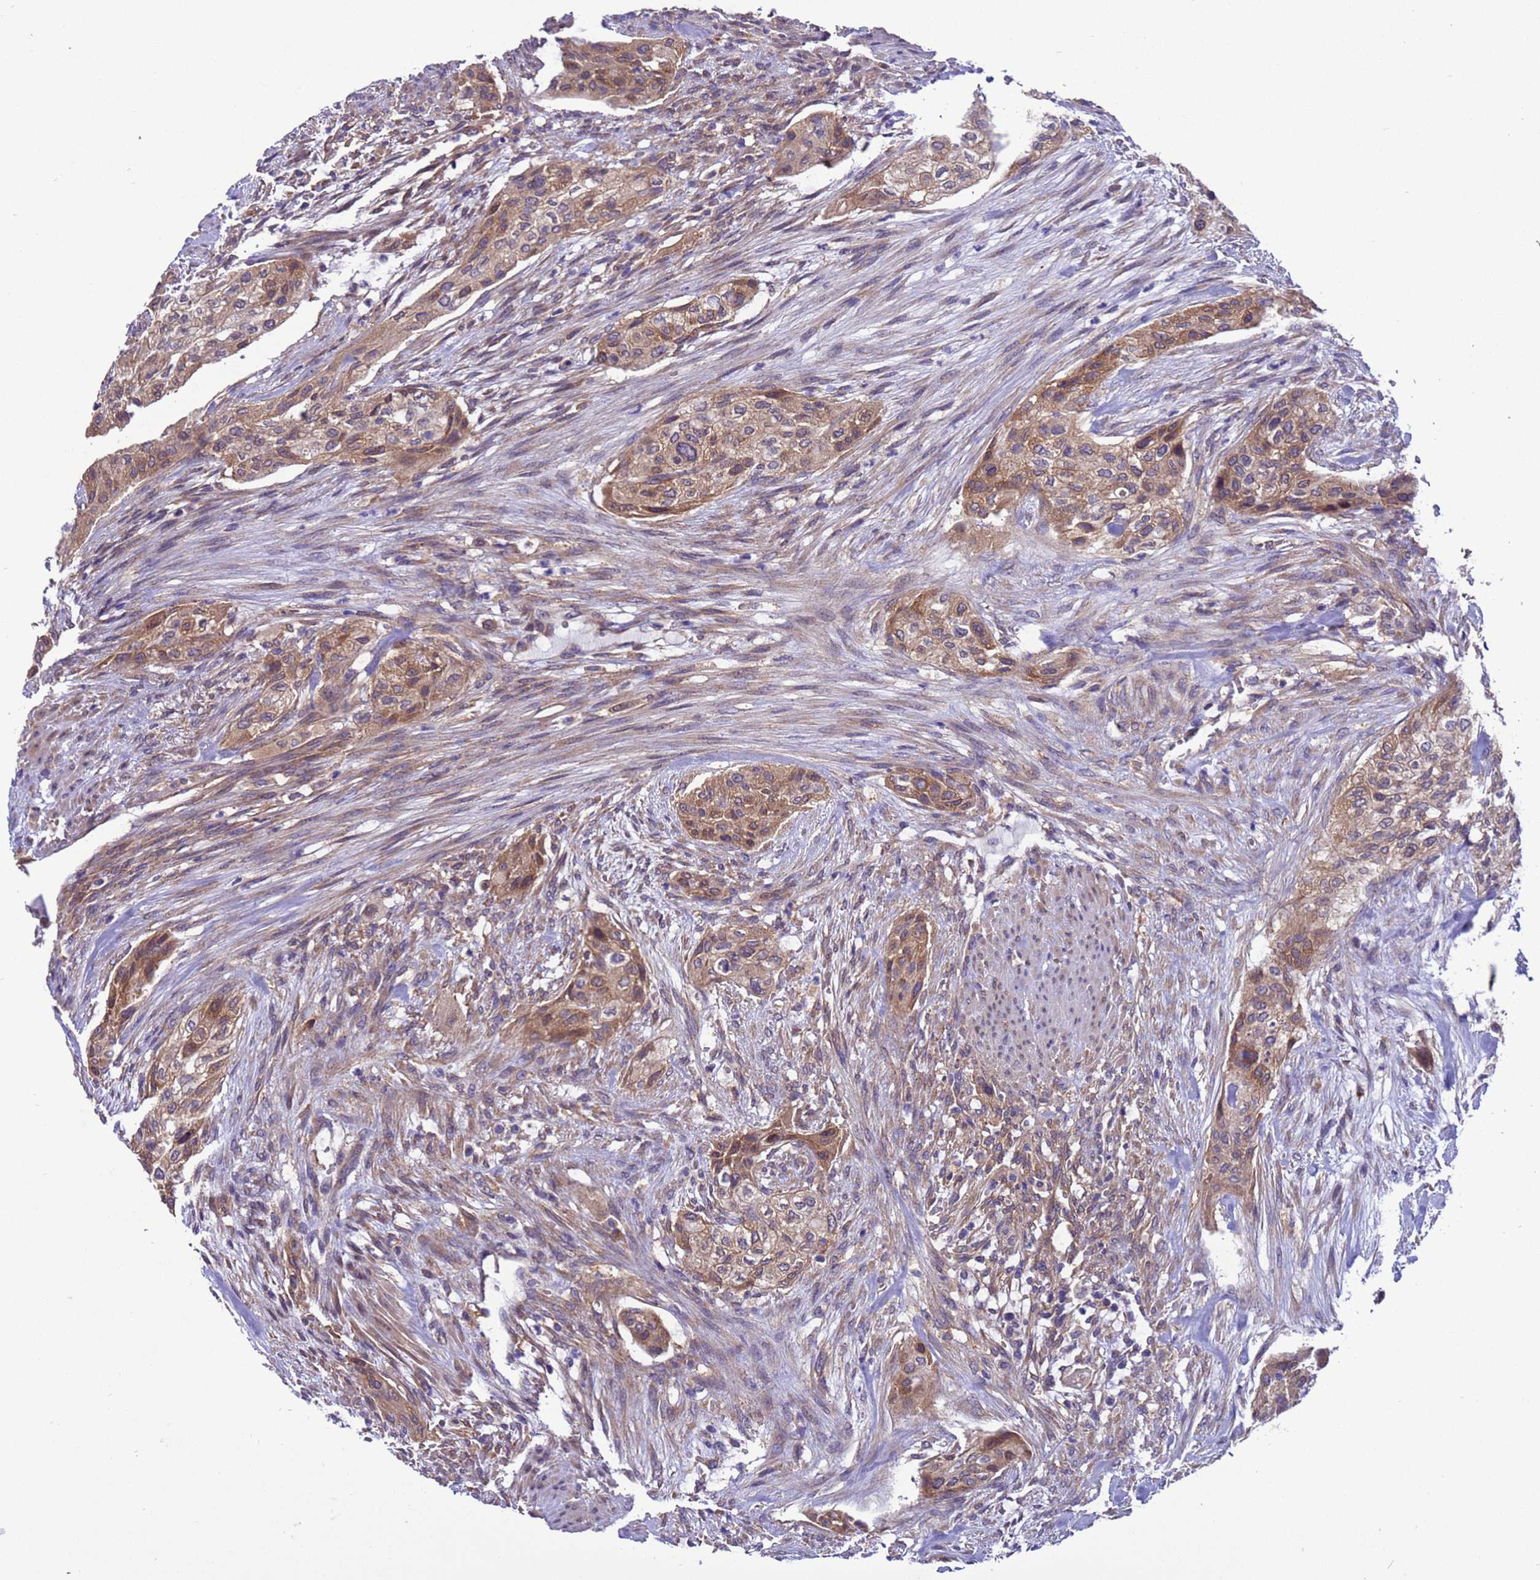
{"staining": {"intensity": "moderate", "quantity": ">75%", "location": "cytoplasmic/membranous"}, "tissue": "urothelial cancer", "cell_type": "Tumor cells", "image_type": "cancer", "snomed": [{"axis": "morphology", "description": "Urothelial carcinoma, High grade"}, {"axis": "topography", "description": "Urinary bladder"}], "caption": "Moderate cytoplasmic/membranous protein staining is appreciated in approximately >75% of tumor cells in urothelial cancer.", "gene": "ARHGAP12", "patient": {"sex": "male", "age": 35}}